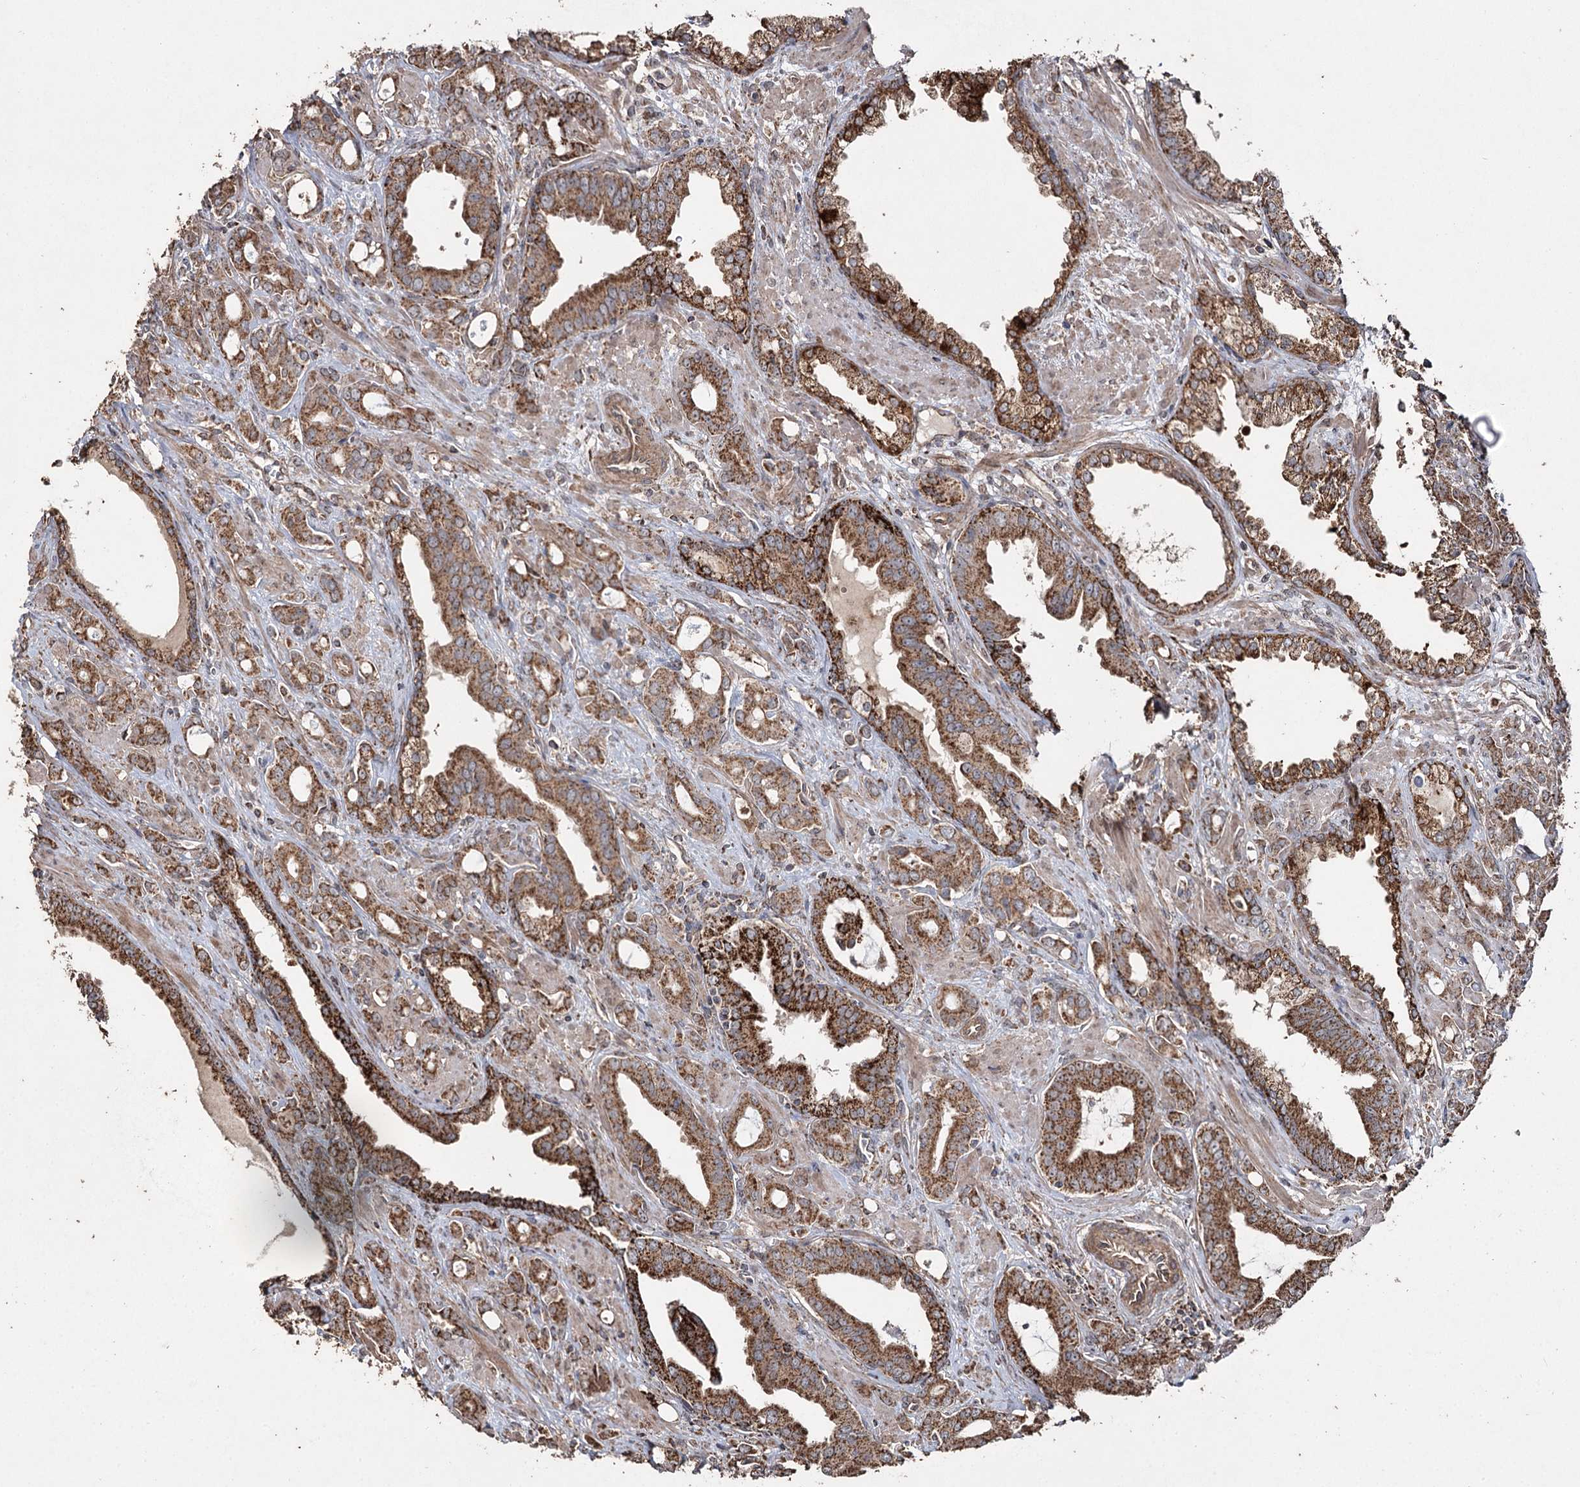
{"staining": {"intensity": "moderate", "quantity": ">75%", "location": "cytoplasmic/membranous"}, "tissue": "prostate cancer", "cell_type": "Tumor cells", "image_type": "cancer", "snomed": [{"axis": "morphology", "description": "Adenocarcinoma, High grade"}, {"axis": "topography", "description": "Prostate"}], "caption": "This image reveals immunohistochemistry staining of prostate cancer (high-grade adenocarcinoma), with medium moderate cytoplasmic/membranous staining in about >75% of tumor cells.", "gene": "SLF2", "patient": {"sex": "male", "age": 72}}